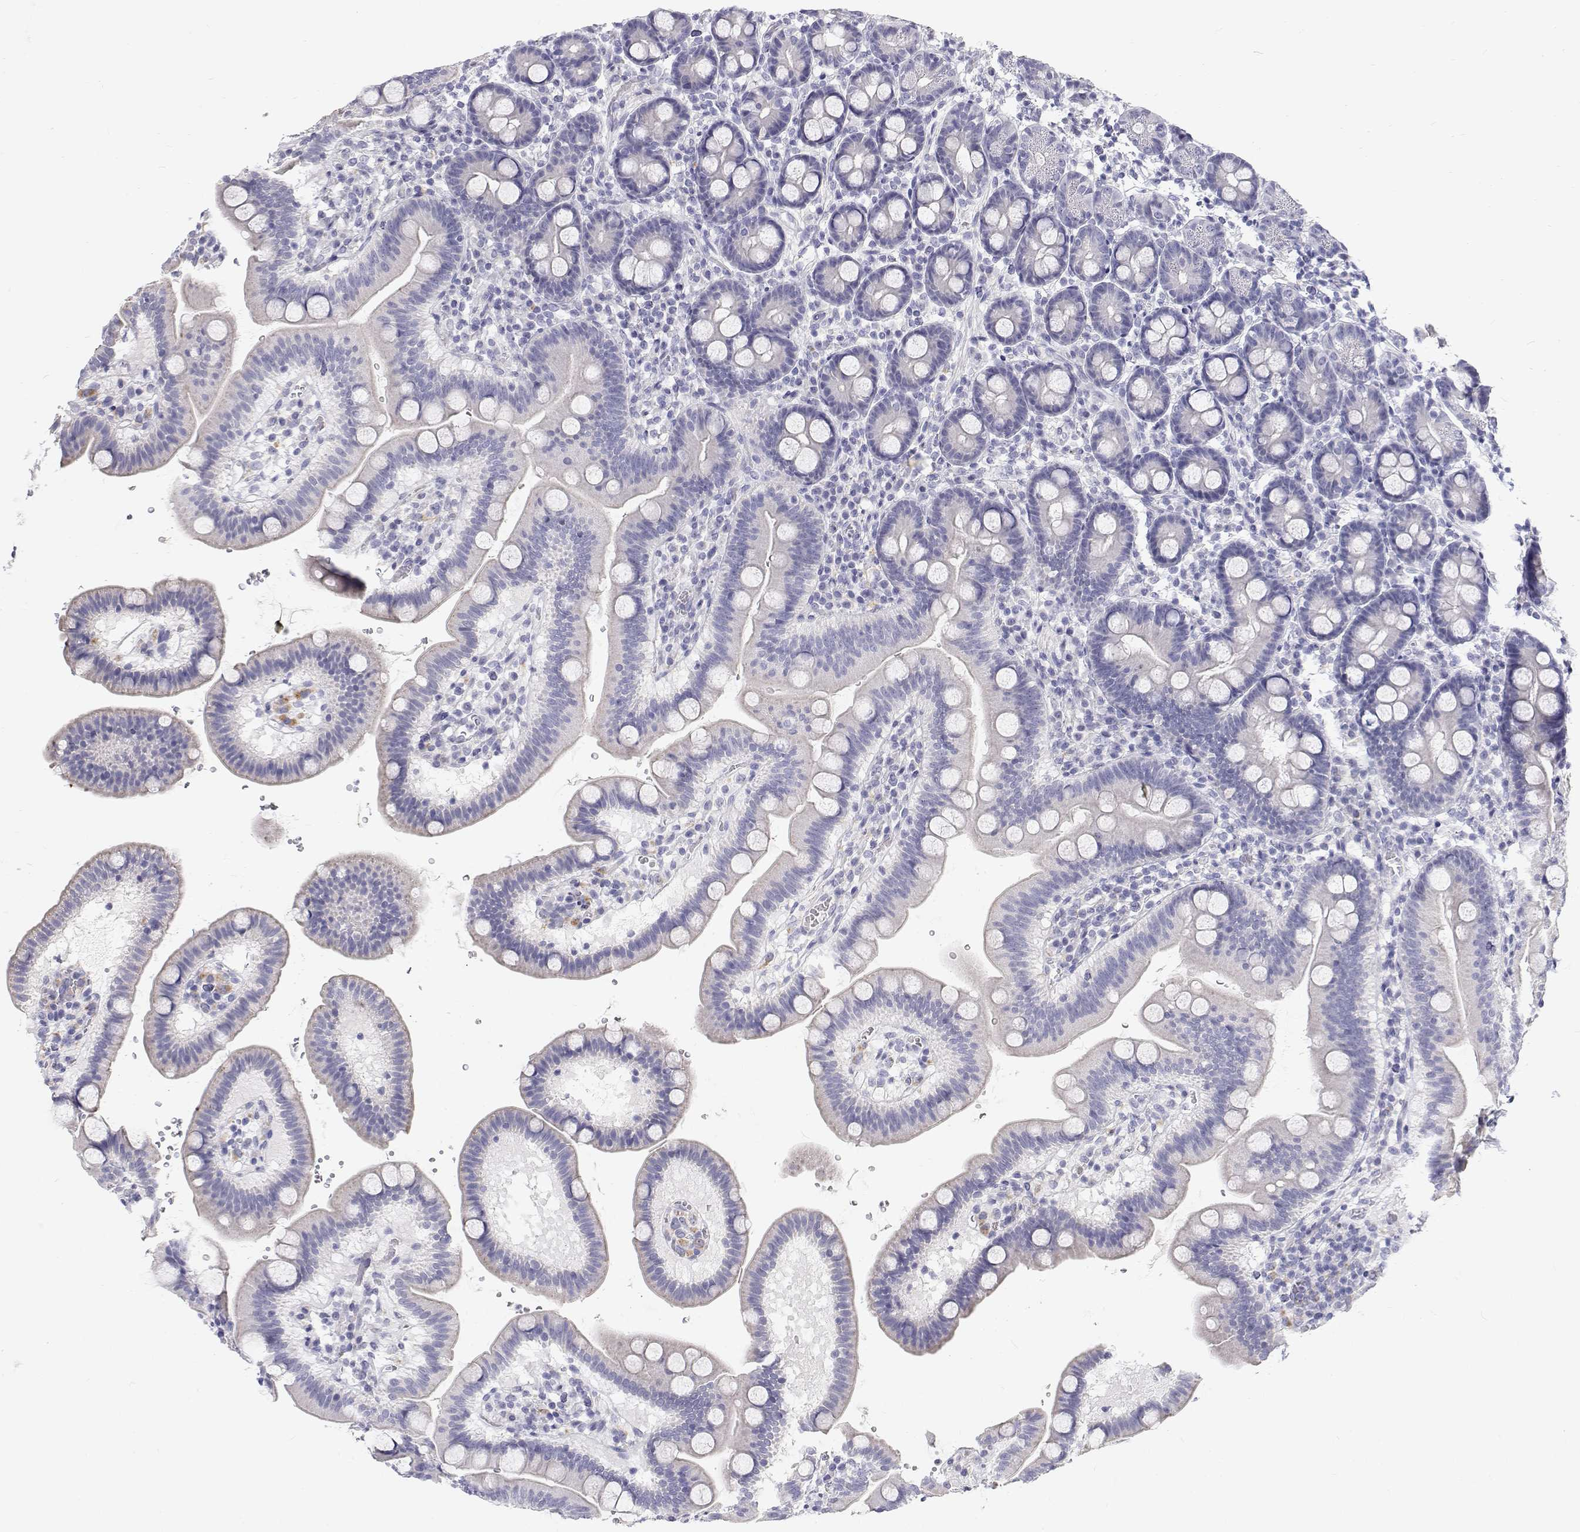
{"staining": {"intensity": "negative", "quantity": "none", "location": "none"}, "tissue": "duodenum", "cell_type": "Glandular cells", "image_type": "normal", "snomed": [{"axis": "morphology", "description": "Normal tissue, NOS"}, {"axis": "topography", "description": "Duodenum"}], "caption": "Immunohistochemistry micrograph of normal duodenum: human duodenum stained with DAB (3,3'-diaminobenzidine) reveals no significant protein expression in glandular cells. The staining is performed using DAB (3,3'-diaminobenzidine) brown chromogen with nuclei counter-stained in using hematoxylin.", "gene": "NCR2", "patient": {"sex": "male", "age": 59}}